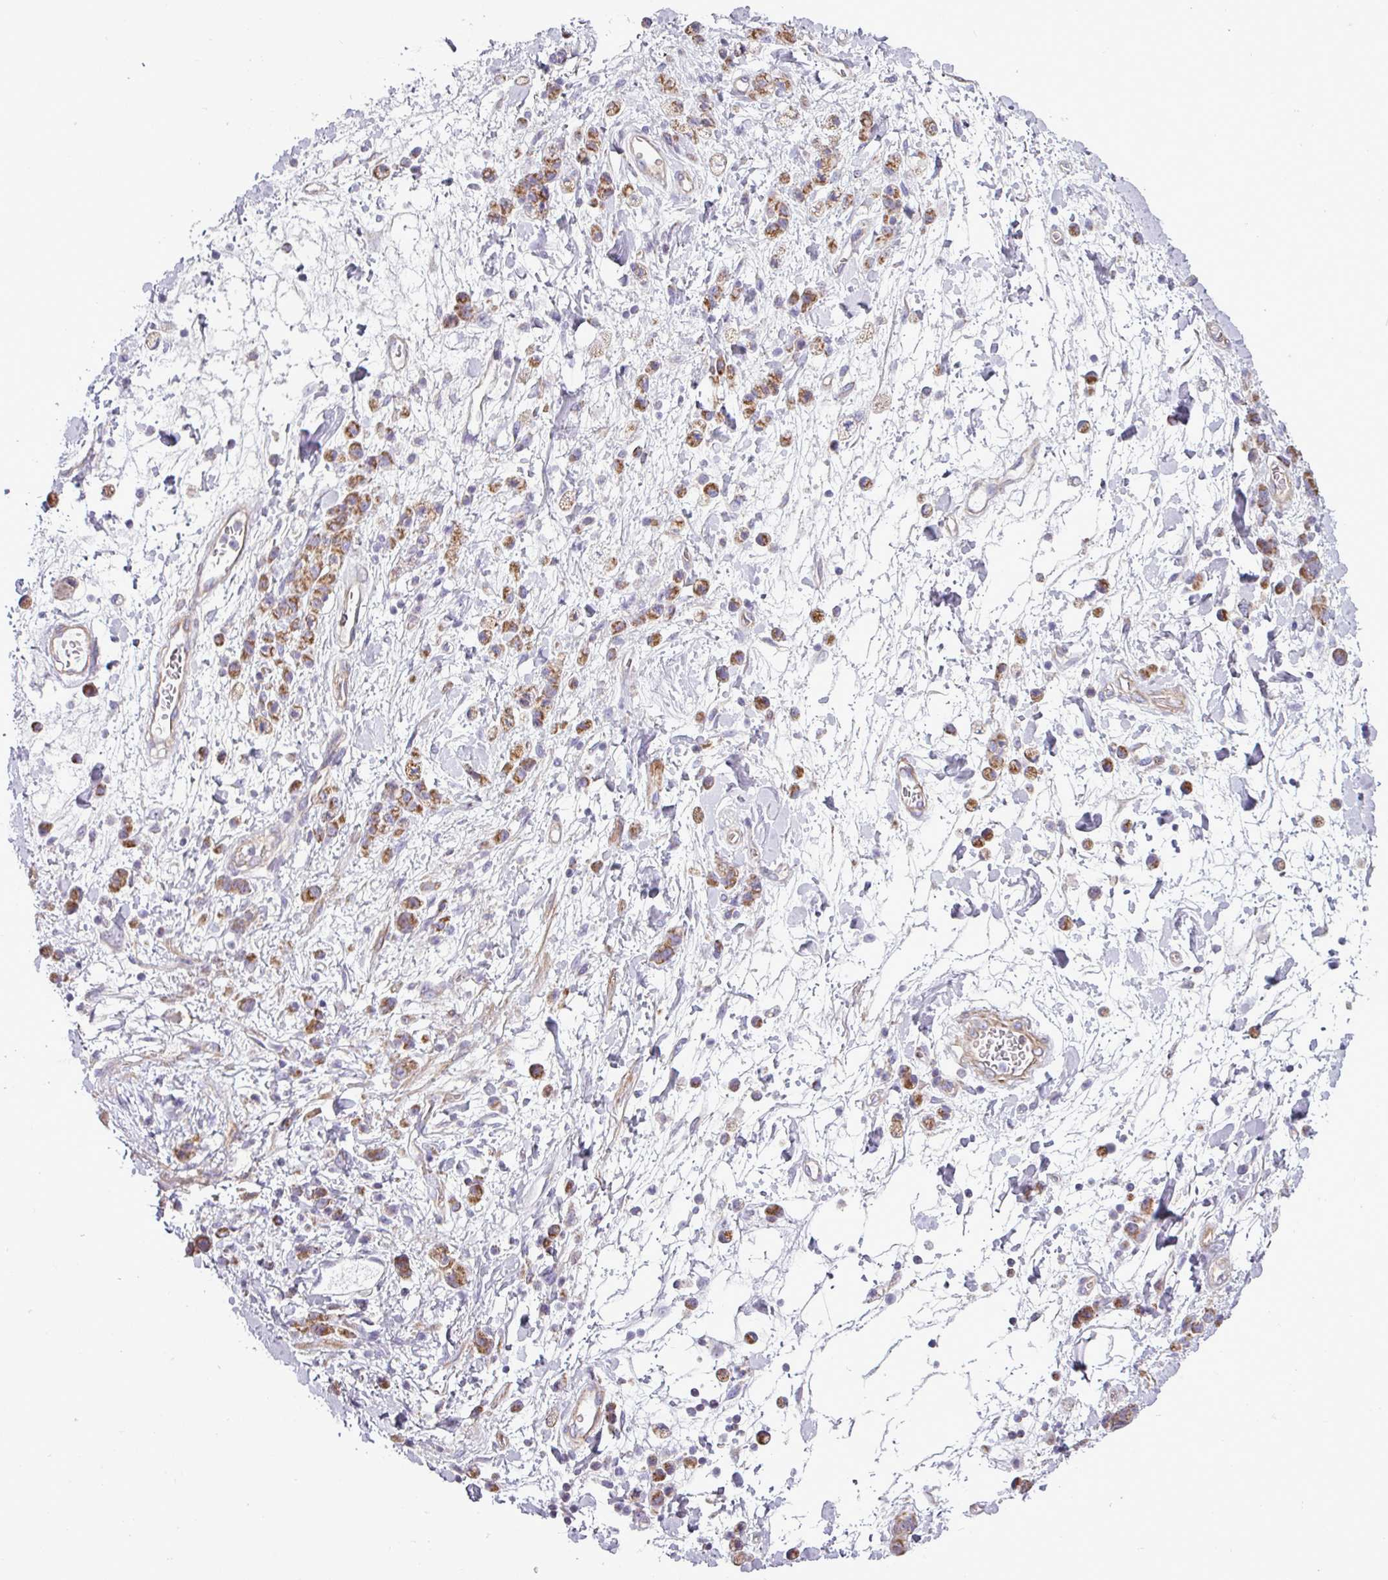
{"staining": {"intensity": "moderate", "quantity": ">75%", "location": "cytoplasmic/membranous"}, "tissue": "stomach cancer", "cell_type": "Tumor cells", "image_type": "cancer", "snomed": [{"axis": "morphology", "description": "Adenocarcinoma, NOS"}, {"axis": "topography", "description": "Stomach"}], "caption": "Protein expression by immunohistochemistry demonstrates moderate cytoplasmic/membranous expression in approximately >75% of tumor cells in stomach cancer.", "gene": "BTN2A2", "patient": {"sex": "male", "age": 77}}